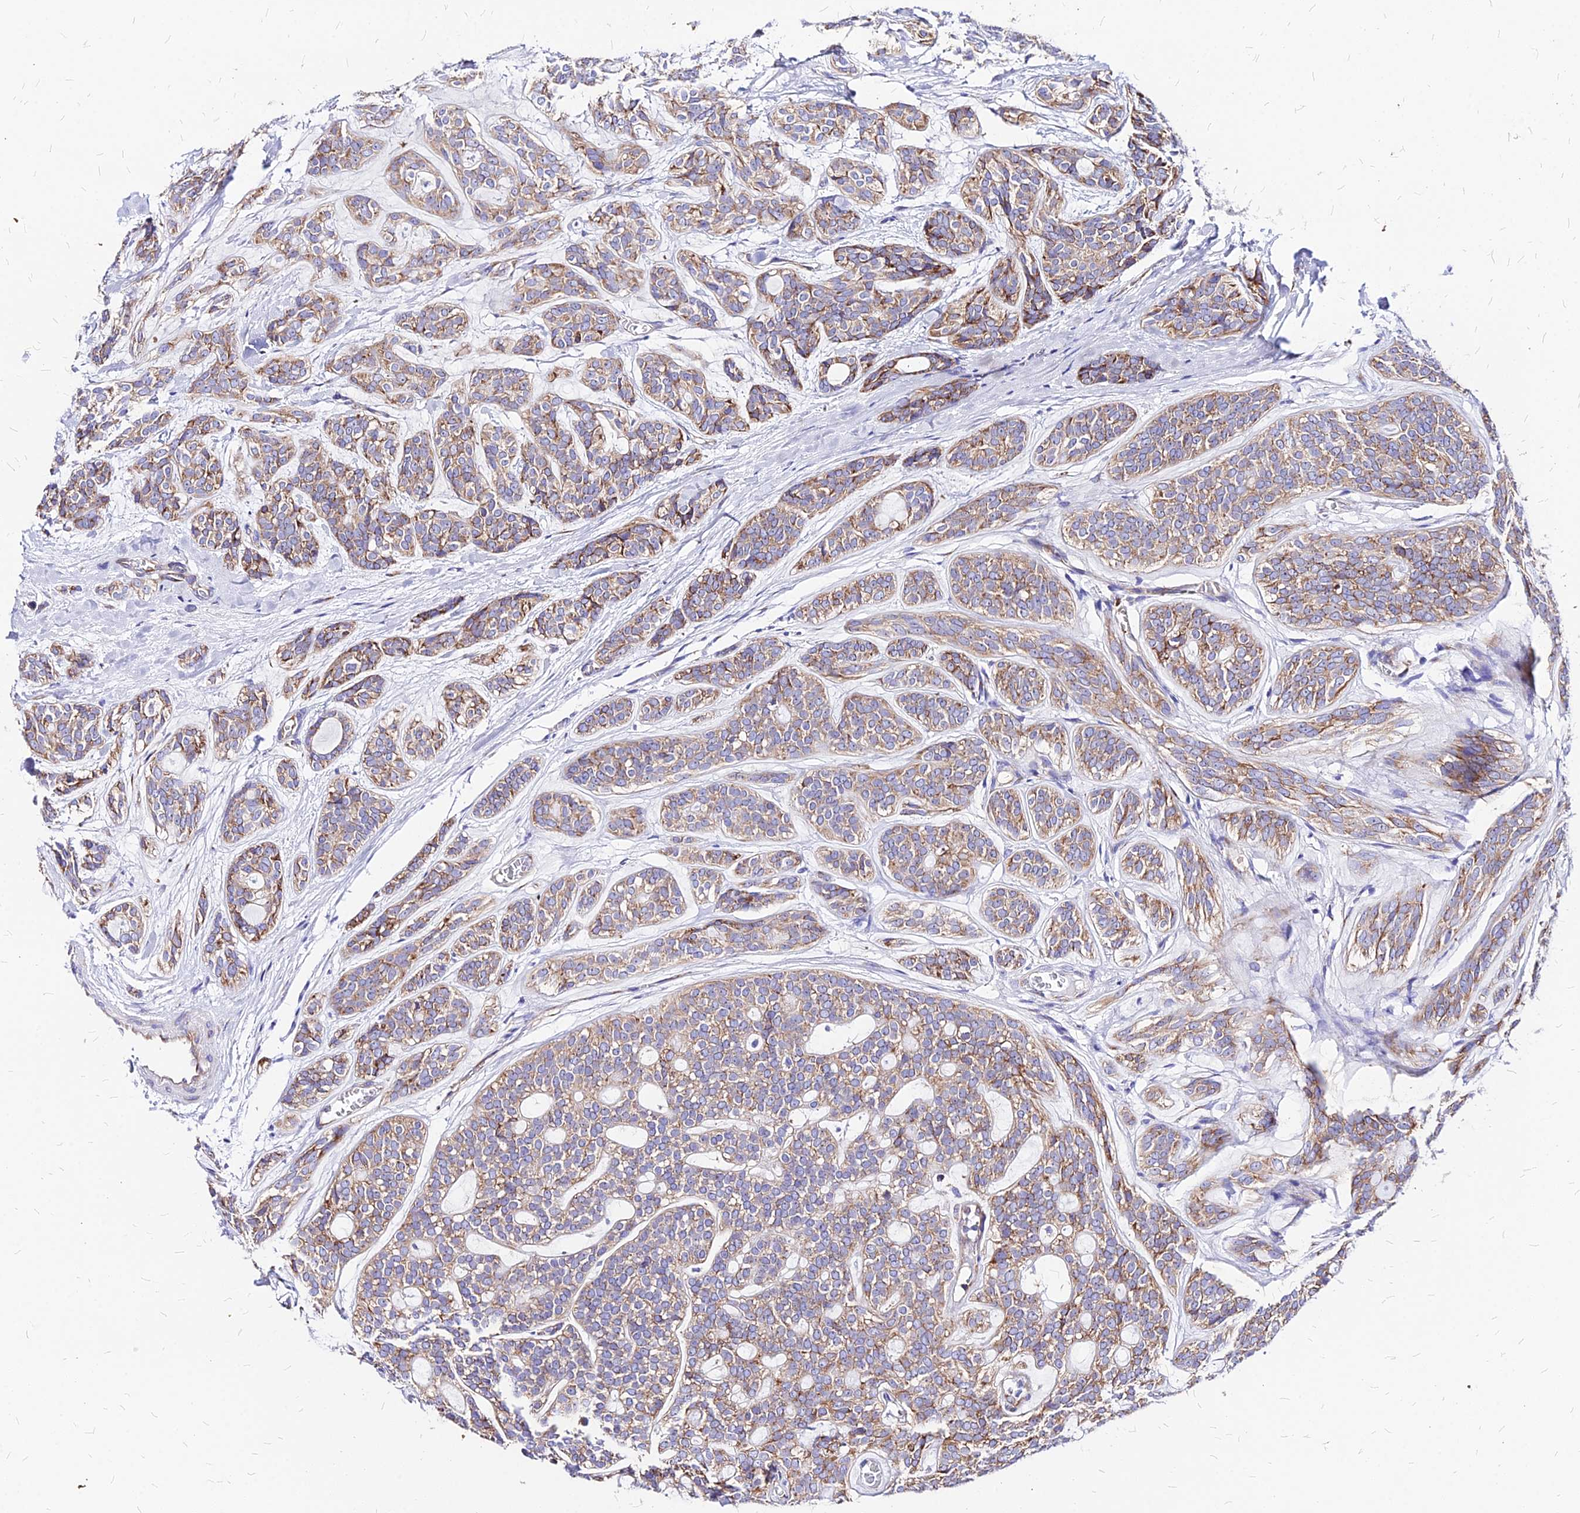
{"staining": {"intensity": "moderate", "quantity": ">75%", "location": "cytoplasmic/membranous"}, "tissue": "head and neck cancer", "cell_type": "Tumor cells", "image_type": "cancer", "snomed": [{"axis": "morphology", "description": "Adenocarcinoma, NOS"}, {"axis": "topography", "description": "Head-Neck"}], "caption": "IHC of human head and neck cancer reveals medium levels of moderate cytoplasmic/membranous expression in about >75% of tumor cells.", "gene": "RPL19", "patient": {"sex": "male", "age": 66}}